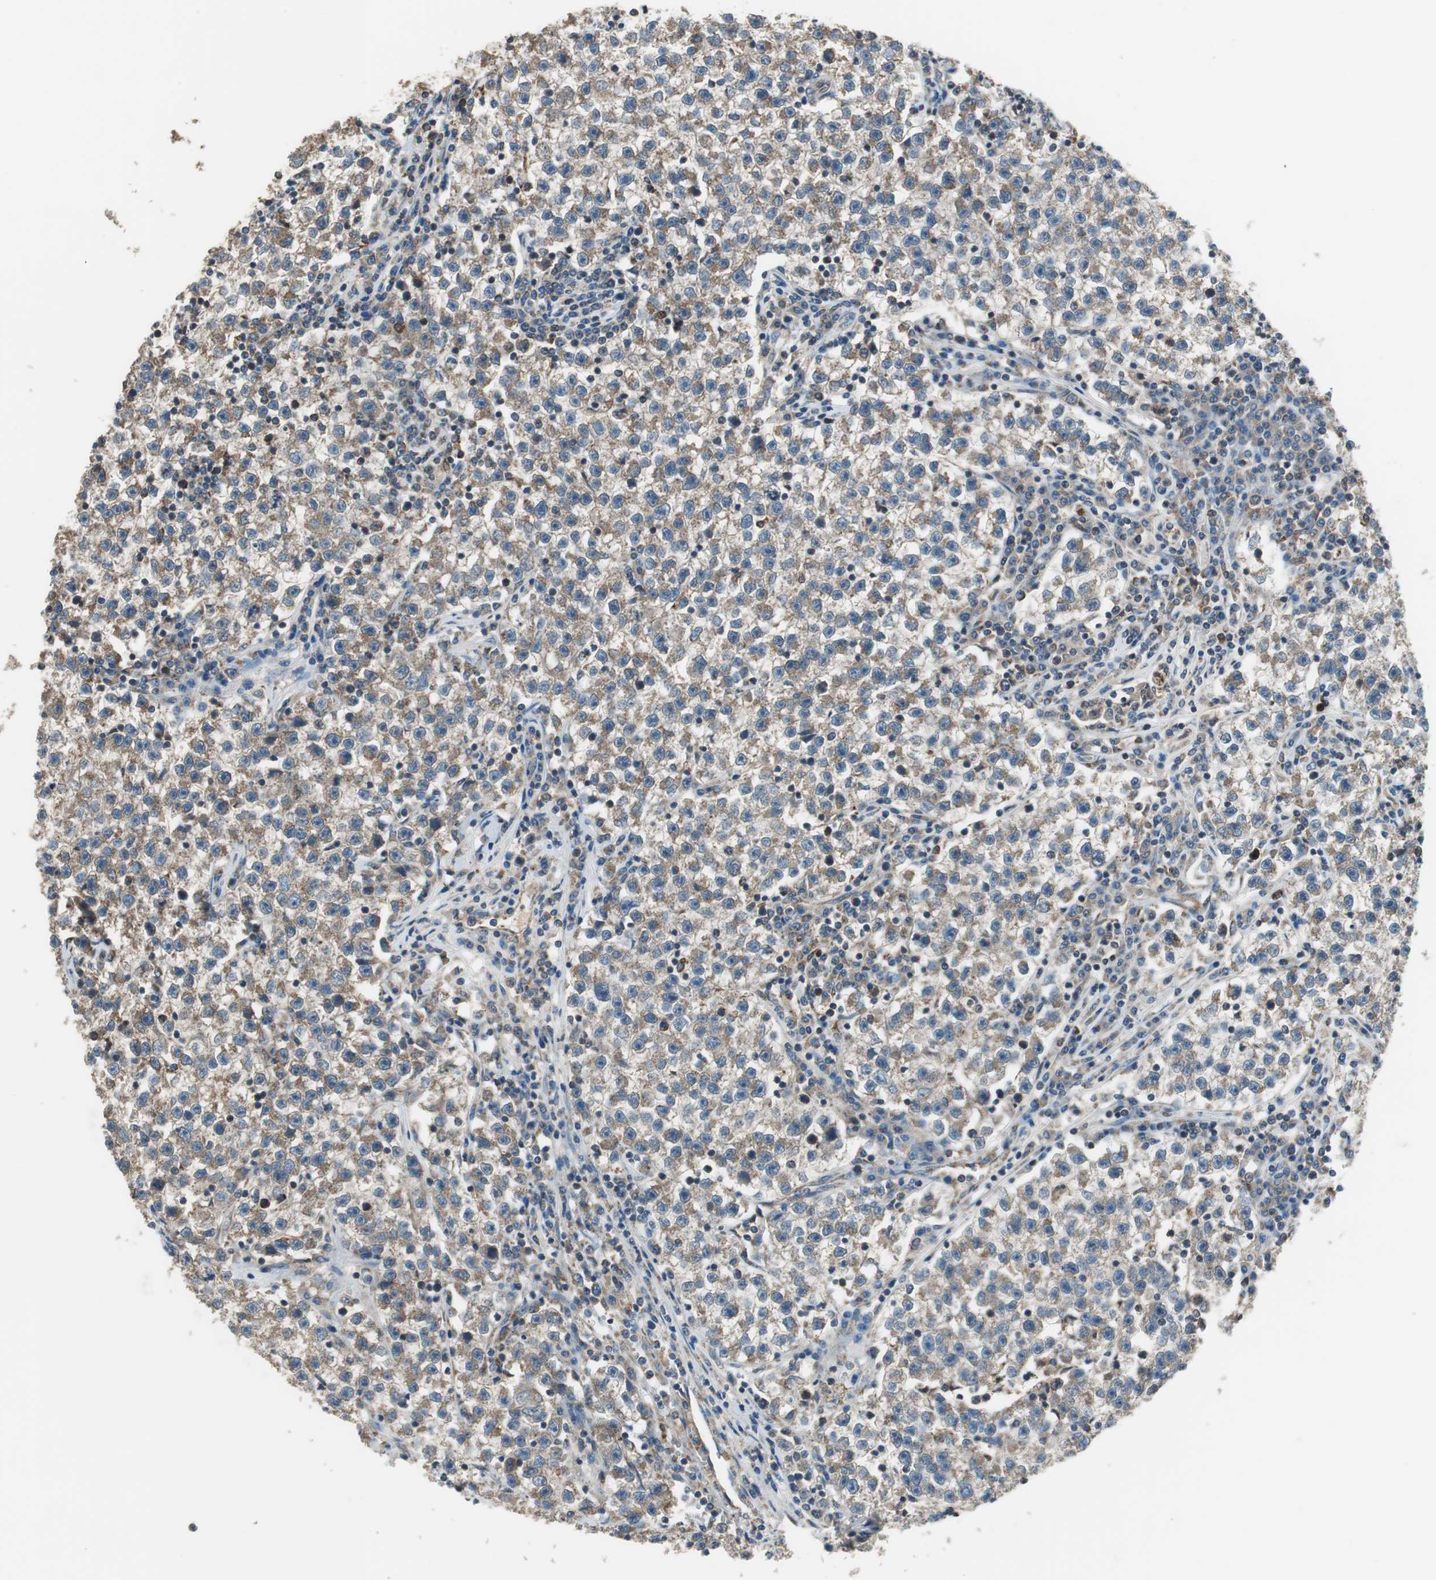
{"staining": {"intensity": "moderate", "quantity": ">75%", "location": "cytoplasmic/membranous"}, "tissue": "testis cancer", "cell_type": "Tumor cells", "image_type": "cancer", "snomed": [{"axis": "morphology", "description": "Seminoma, NOS"}, {"axis": "topography", "description": "Testis"}], "caption": "Immunohistochemistry image of neoplastic tissue: human testis cancer stained using immunohistochemistry shows medium levels of moderate protein expression localized specifically in the cytoplasmic/membranous of tumor cells, appearing as a cytoplasmic/membranous brown color.", "gene": "PI4KB", "patient": {"sex": "male", "age": 22}}